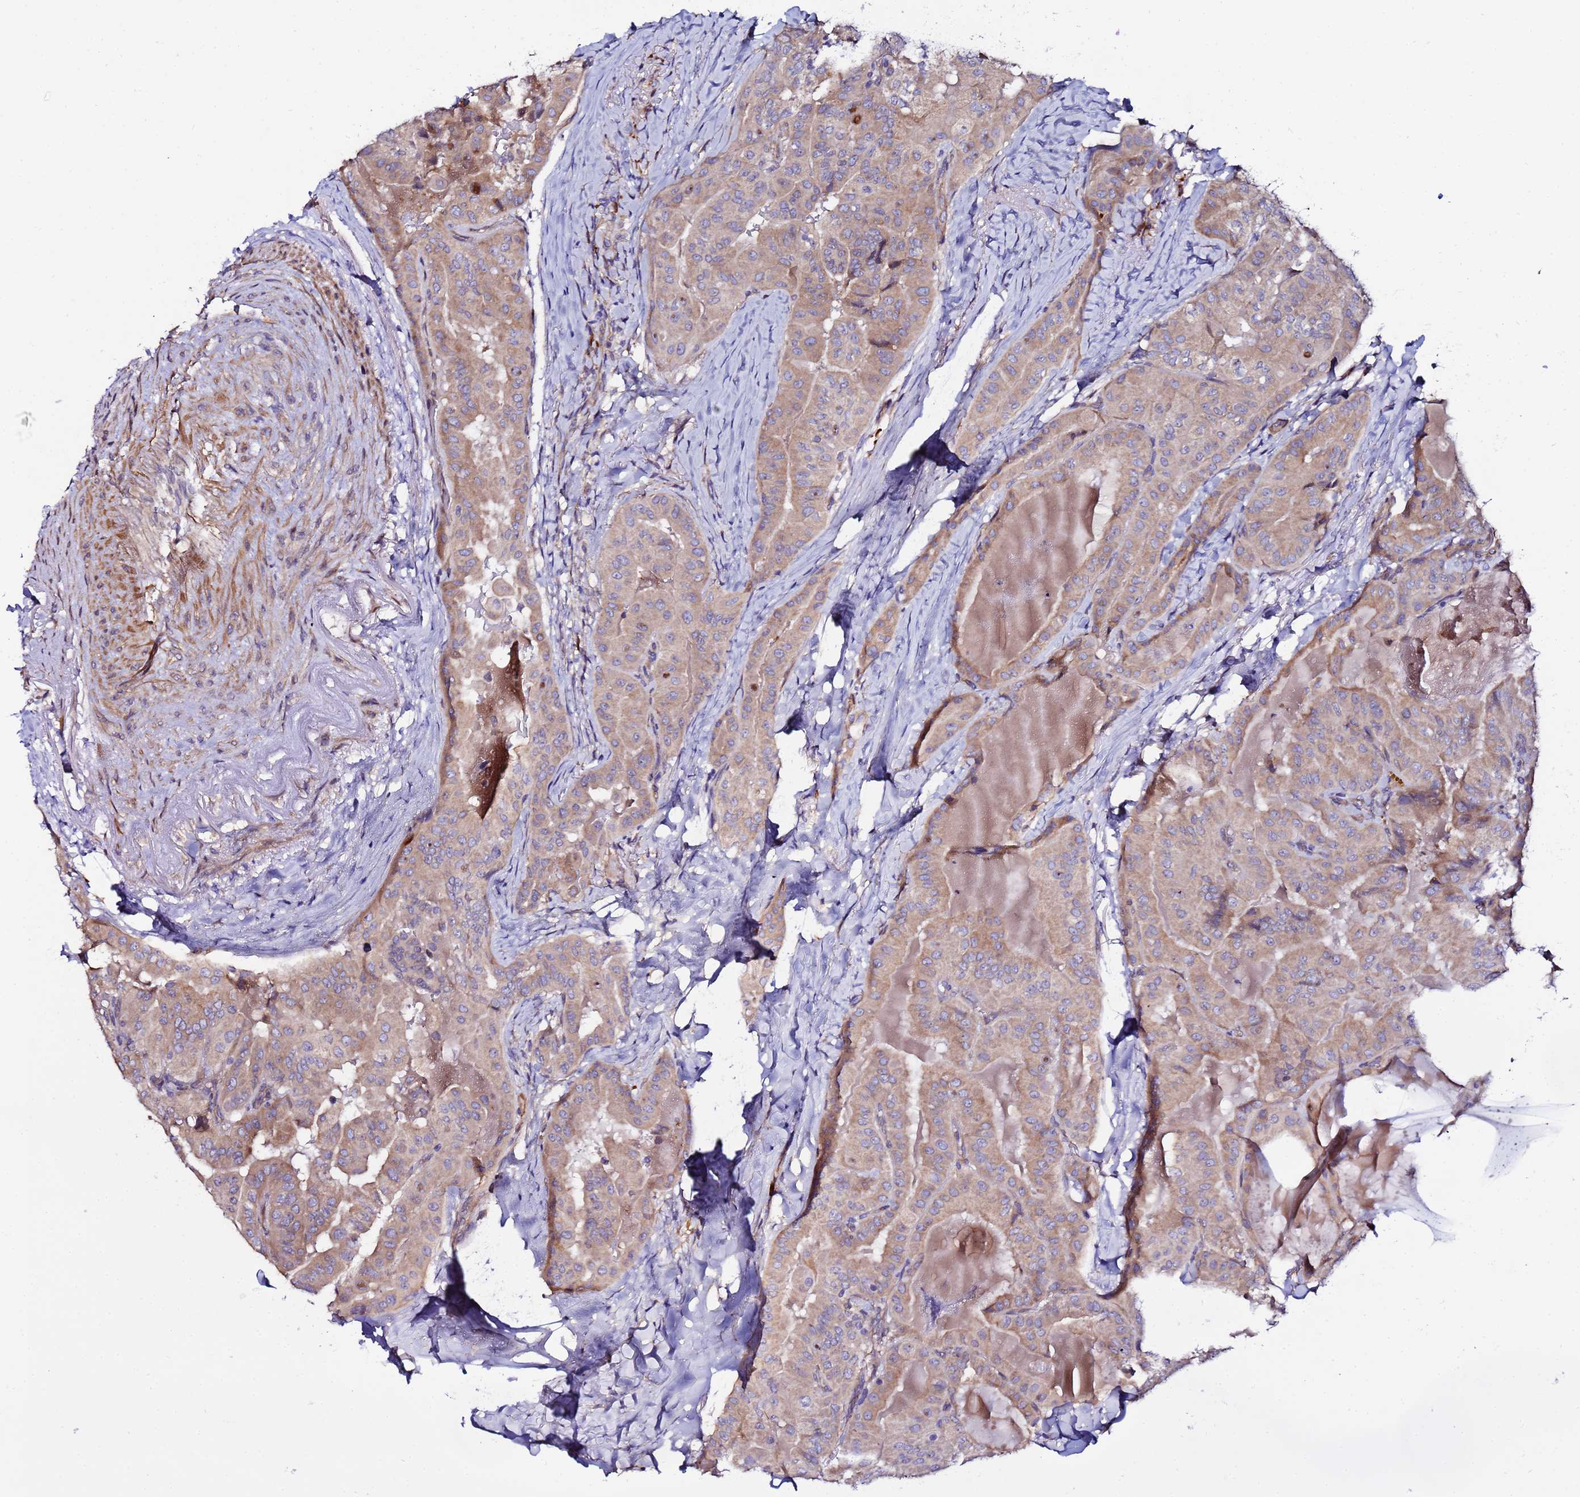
{"staining": {"intensity": "moderate", "quantity": ">75%", "location": "cytoplasmic/membranous"}, "tissue": "thyroid cancer", "cell_type": "Tumor cells", "image_type": "cancer", "snomed": [{"axis": "morphology", "description": "Papillary adenocarcinoma, NOS"}, {"axis": "topography", "description": "Thyroid gland"}], "caption": "Protein expression analysis of thyroid papillary adenocarcinoma shows moderate cytoplasmic/membranous expression in approximately >75% of tumor cells. Immunohistochemistry (ihc) stains the protein in brown and the nuclei are stained blue.", "gene": "JRKL", "patient": {"sex": "female", "age": 68}}